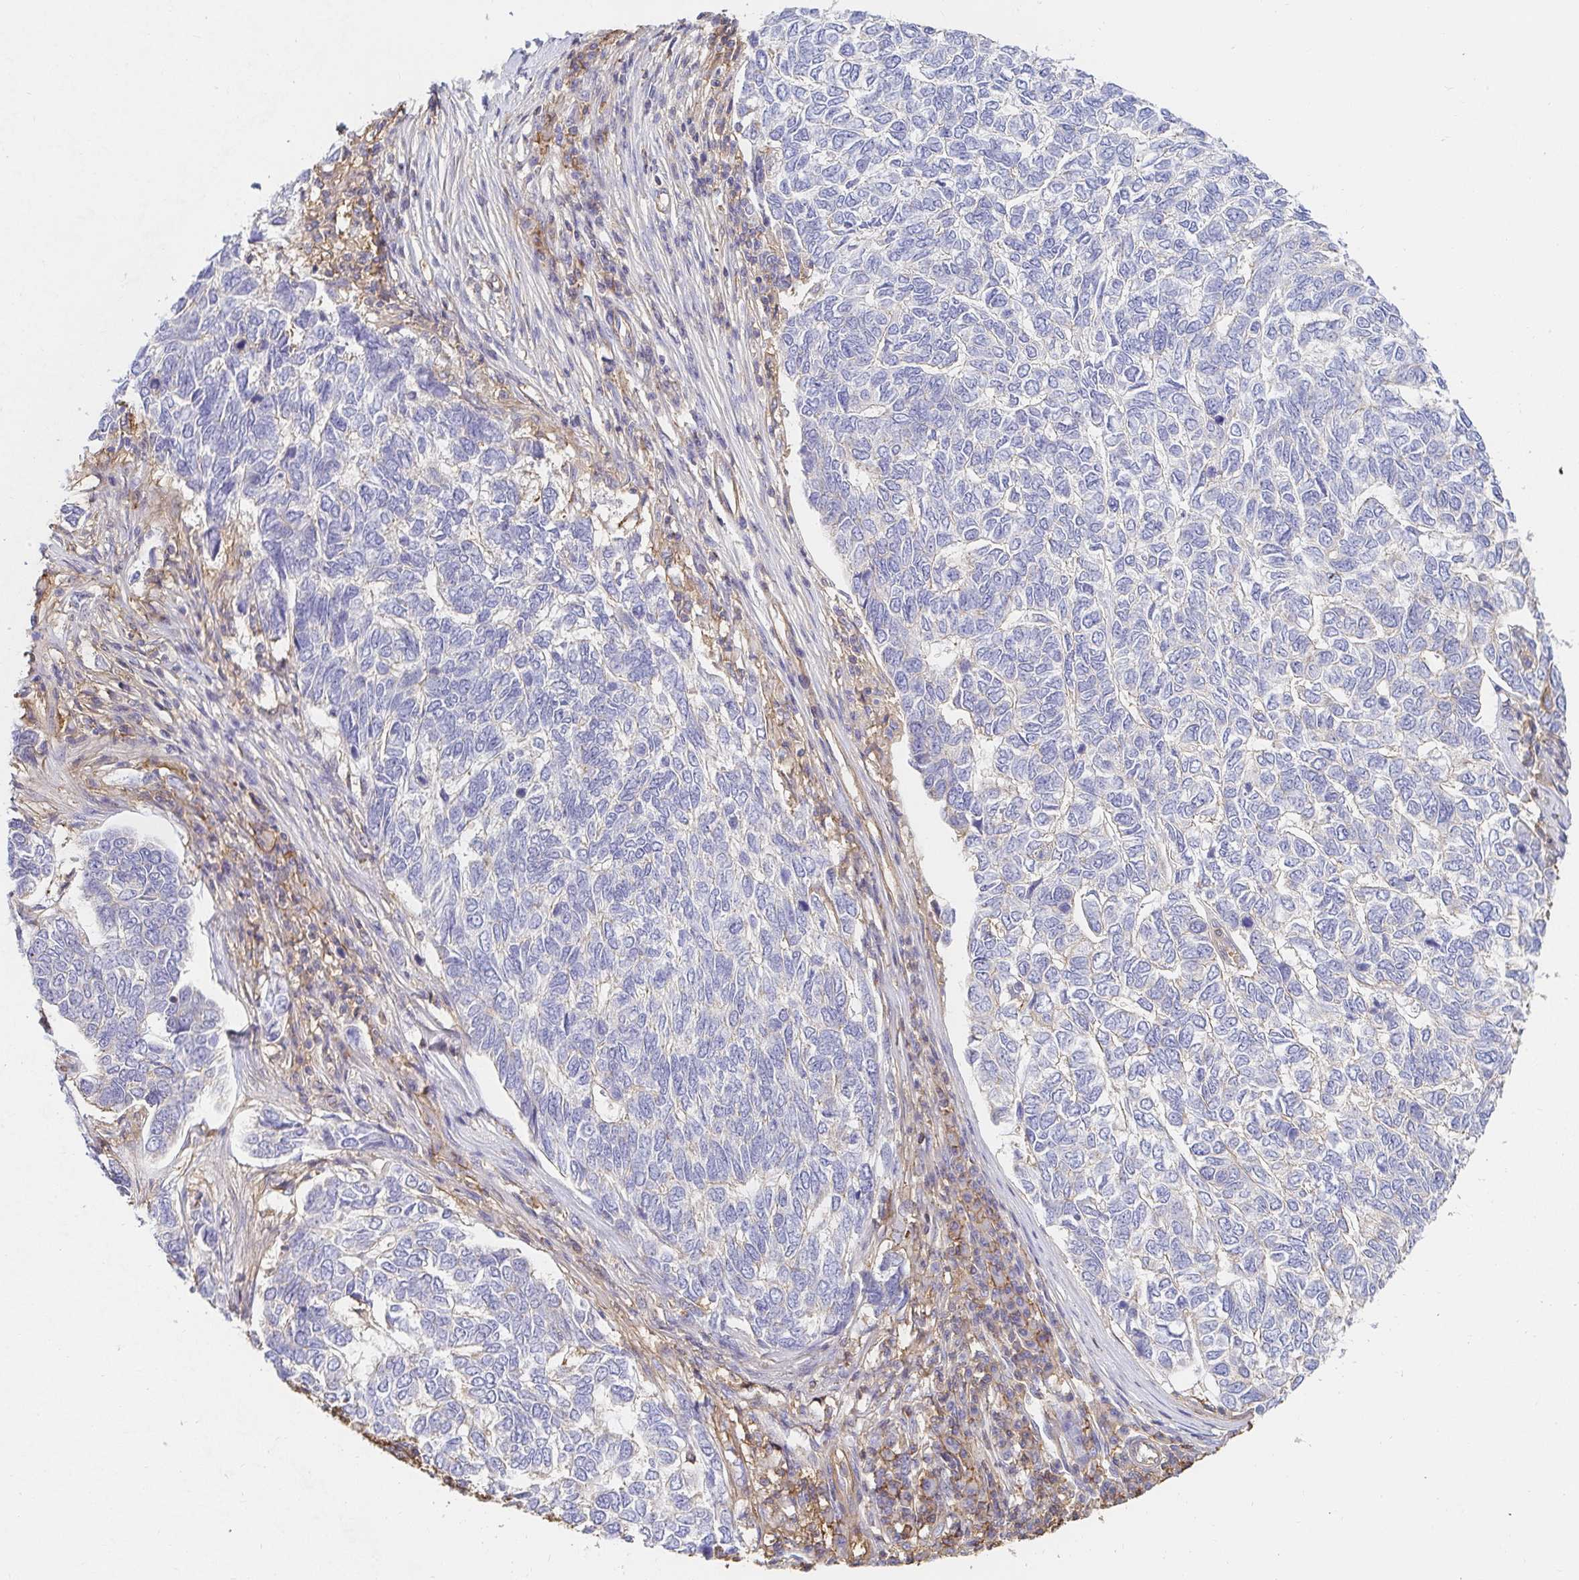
{"staining": {"intensity": "negative", "quantity": "none", "location": "none"}, "tissue": "skin cancer", "cell_type": "Tumor cells", "image_type": "cancer", "snomed": [{"axis": "morphology", "description": "Basal cell carcinoma"}, {"axis": "topography", "description": "Skin"}], "caption": "An image of basal cell carcinoma (skin) stained for a protein shows no brown staining in tumor cells. The staining was performed using DAB to visualize the protein expression in brown, while the nuclei were stained in blue with hematoxylin (Magnification: 20x).", "gene": "TSPAN19", "patient": {"sex": "female", "age": 65}}